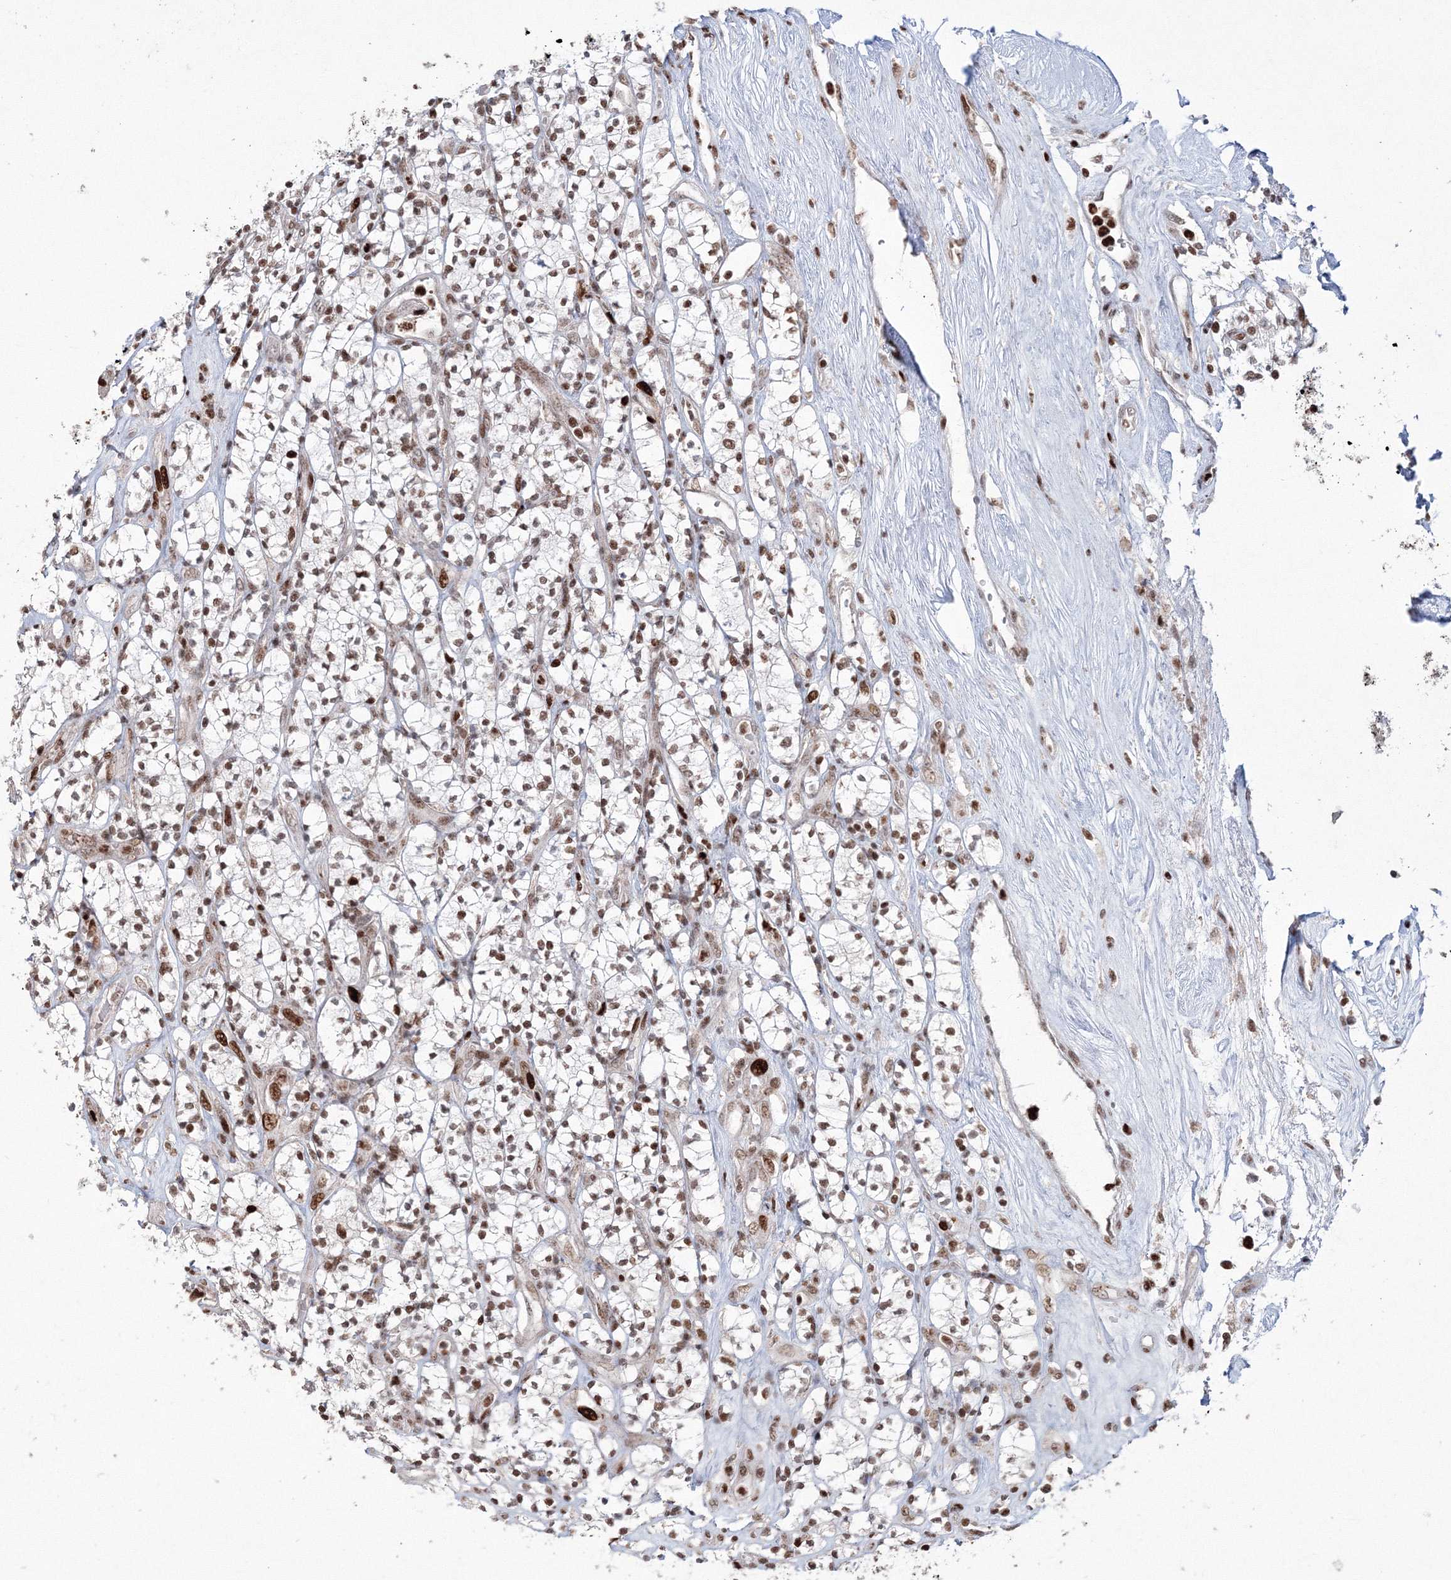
{"staining": {"intensity": "moderate", "quantity": ">75%", "location": "nuclear"}, "tissue": "renal cancer", "cell_type": "Tumor cells", "image_type": "cancer", "snomed": [{"axis": "morphology", "description": "Adenocarcinoma, NOS"}, {"axis": "topography", "description": "Kidney"}], "caption": "Renal adenocarcinoma stained with immunohistochemistry shows moderate nuclear staining in about >75% of tumor cells. Nuclei are stained in blue.", "gene": "LIG1", "patient": {"sex": "male", "age": 77}}